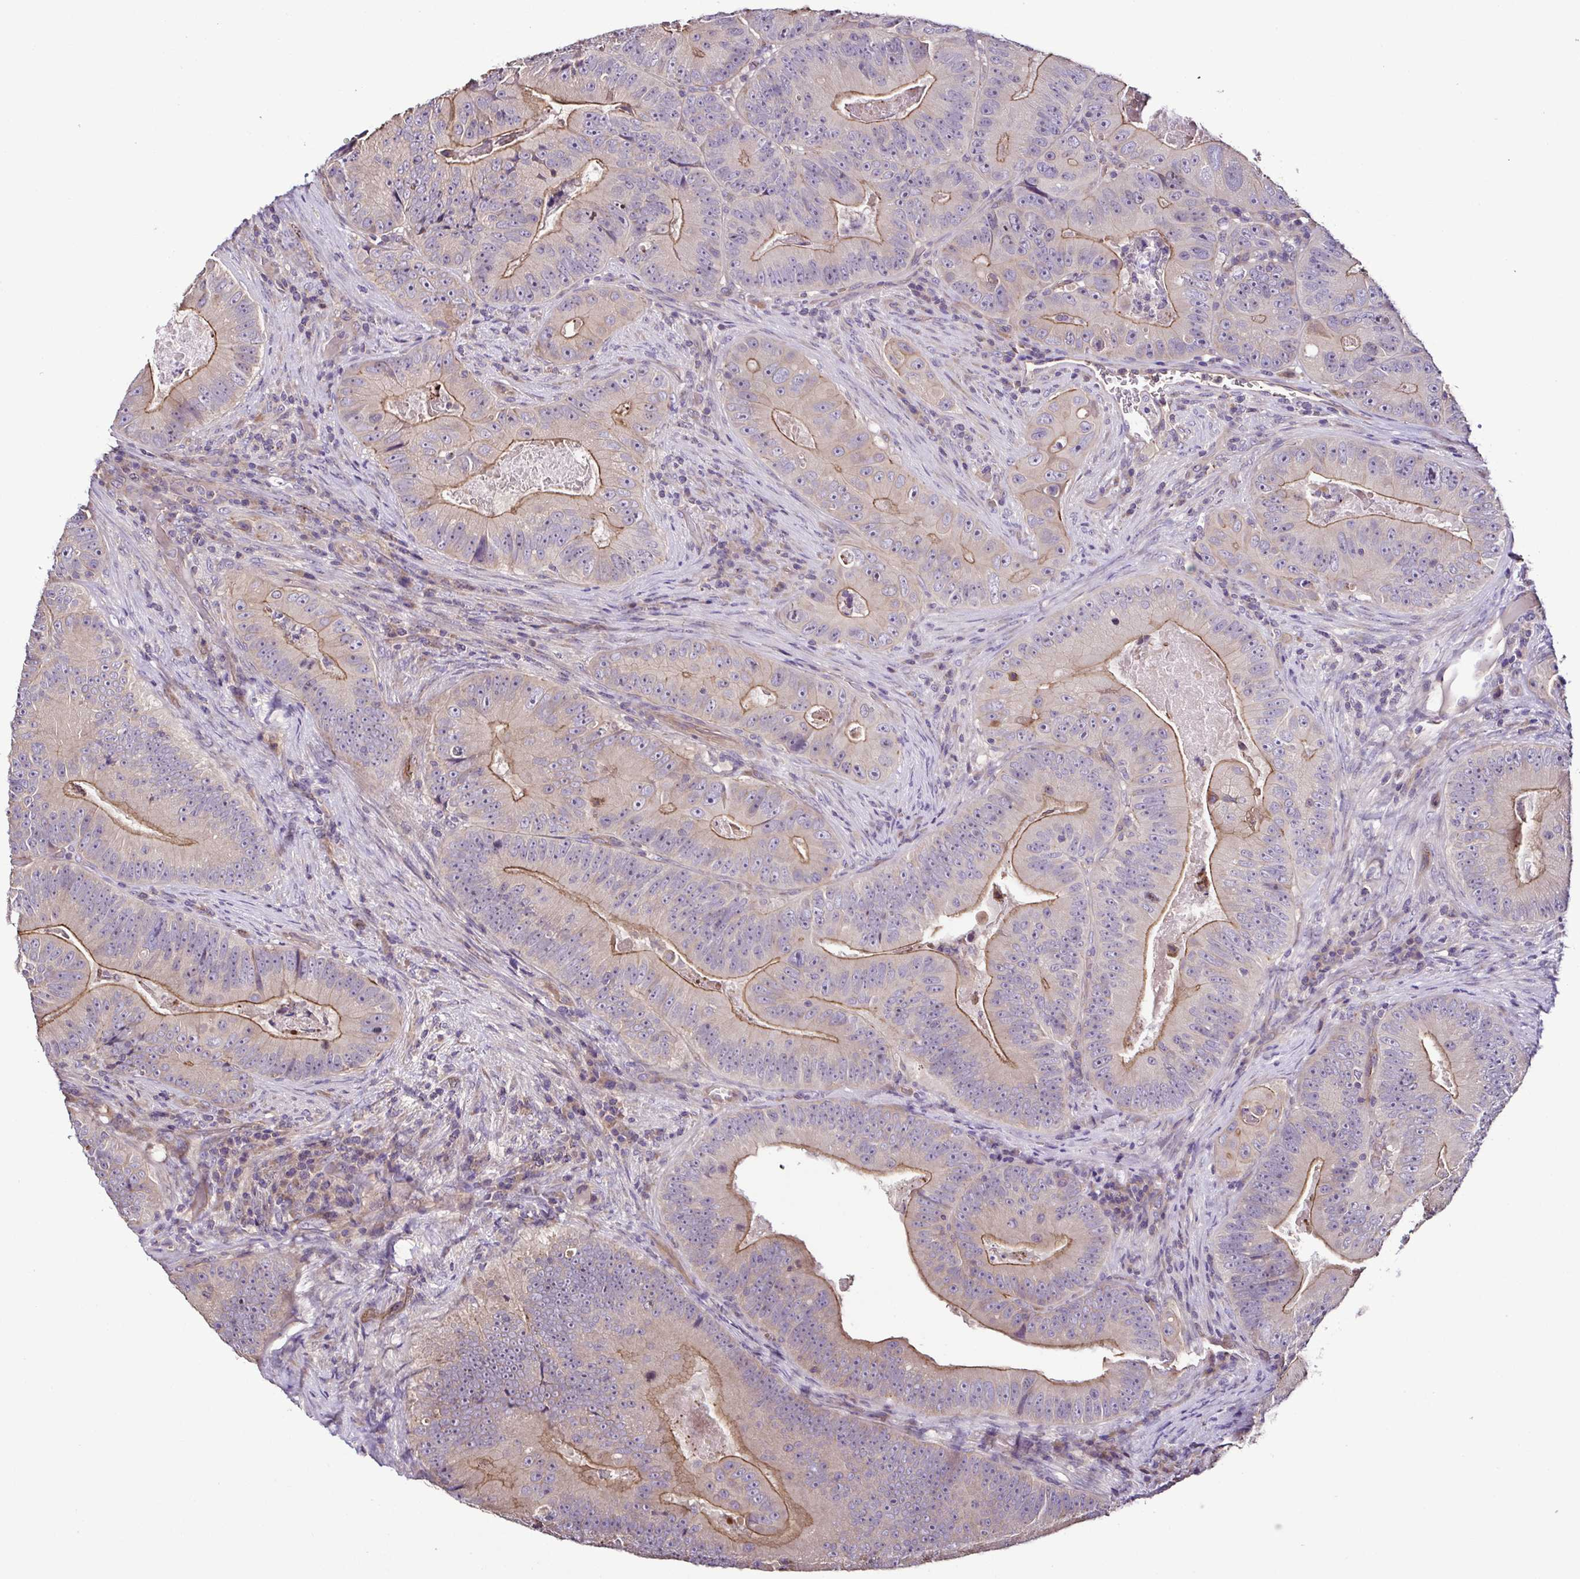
{"staining": {"intensity": "moderate", "quantity": "25%-75%", "location": "cytoplasmic/membranous"}, "tissue": "colorectal cancer", "cell_type": "Tumor cells", "image_type": "cancer", "snomed": [{"axis": "morphology", "description": "Adenocarcinoma, NOS"}, {"axis": "topography", "description": "Colon"}], "caption": "Moderate cytoplasmic/membranous staining for a protein is present in about 25%-75% of tumor cells of colorectal adenocarcinoma using immunohistochemistry (IHC).", "gene": "LMOD2", "patient": {"sex": "female", "age": 86}}